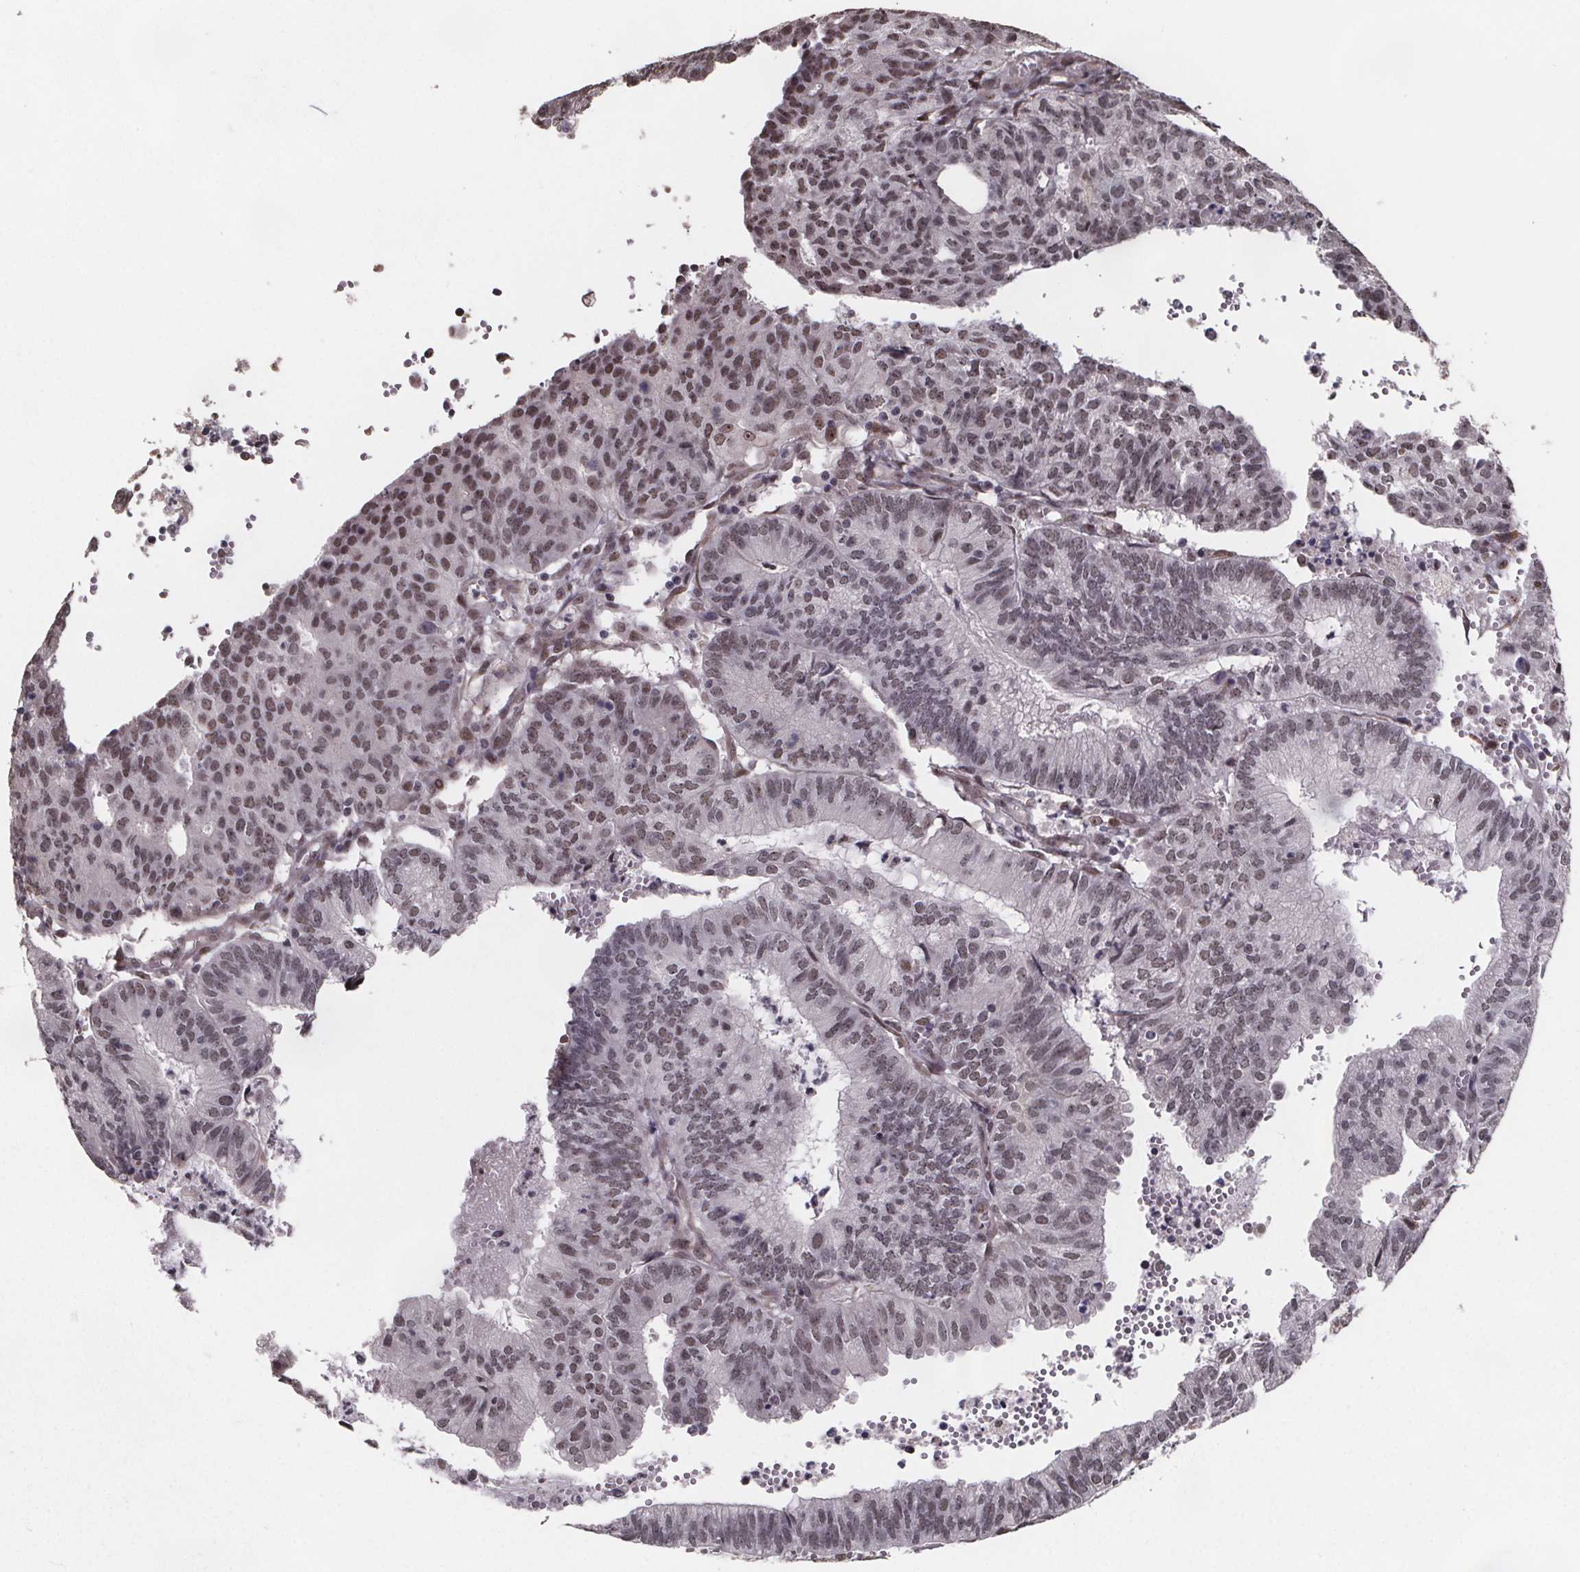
{"staining": {"intensity": "moderate", "quantity": ">75%", "location": "nuclear"}, "tissue": "endometrial cancer", "cell_type": "Tumor cells", "image_type": "cancer", "snomed": [{"axis": "morphology", "description": "Adenocarcinoma, NOS"}, {"axis": "topography", "description": "Endometrium"}], "caption": "Adenocarcinoma (endometrial) was stained to show a protein in brown. There is medium levels of moderate nuclear positivity in approximately >75% of tumor cells. (DAB IHC, brown staining for protein, blue staining for nuclei).", "gene": "U2SURP", "patient": {"sex": "female", "age": 82}}